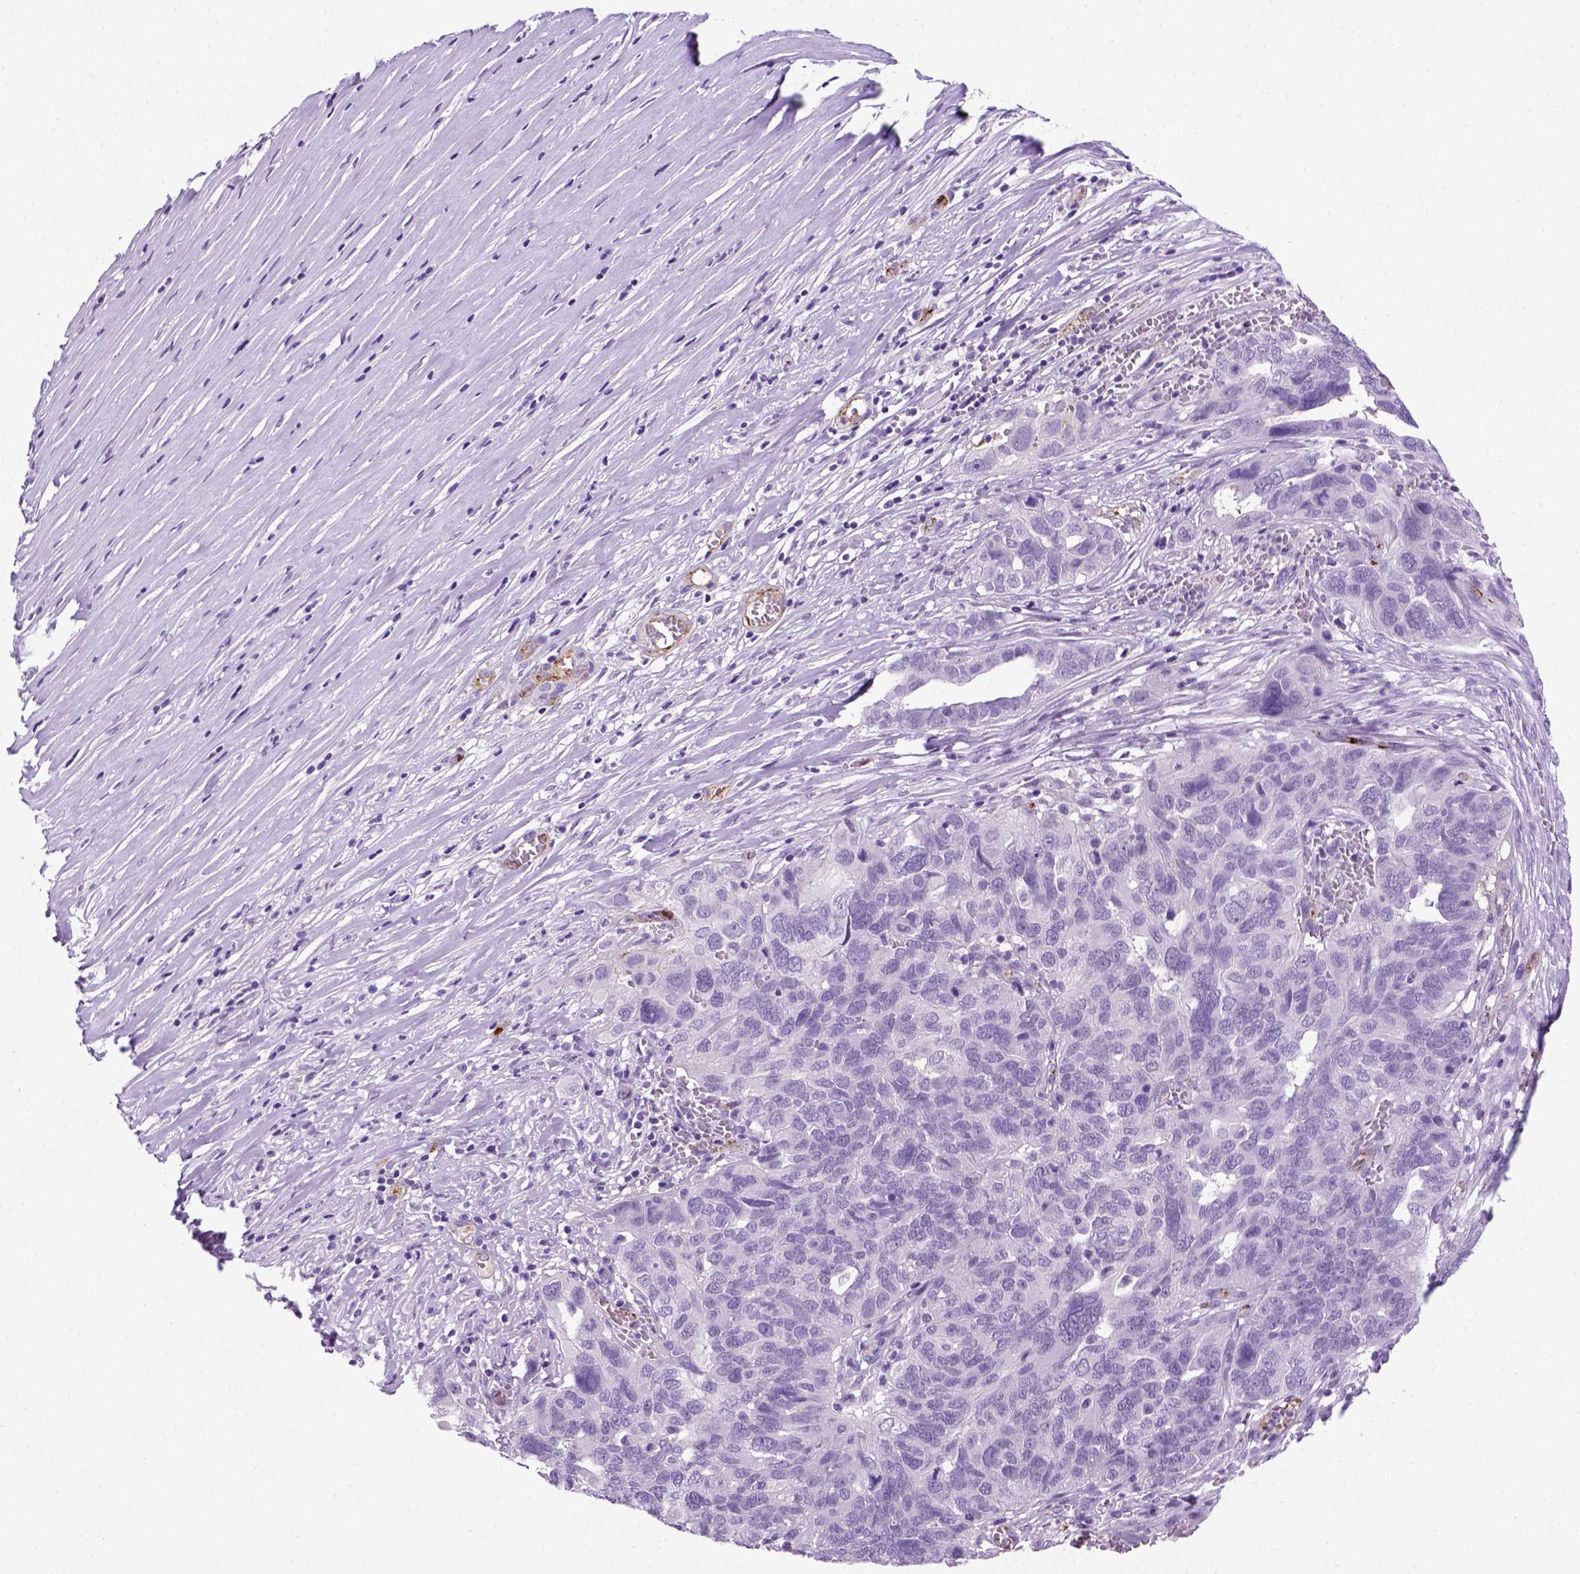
{"staining": {"intensity": "negative", "quantity": "none", "location": "none"}, "tissue": "ovarian cancer", "cell_type": "Tumor cells", "image_type": "cancer", "snomed": [{"axis": "morphology", "description": "Carcinoma, endometroid"}, {"axis": "topography", "description": "Soft tissue"}, {"axis": "topography", "description": "Ovary"}], "caption": "This is an IHC photomicrograph of human ovarian cancer. There is no staining in tumor cells.", "gene": "VWF", "patient": {"sex": "female", "age": 52}}